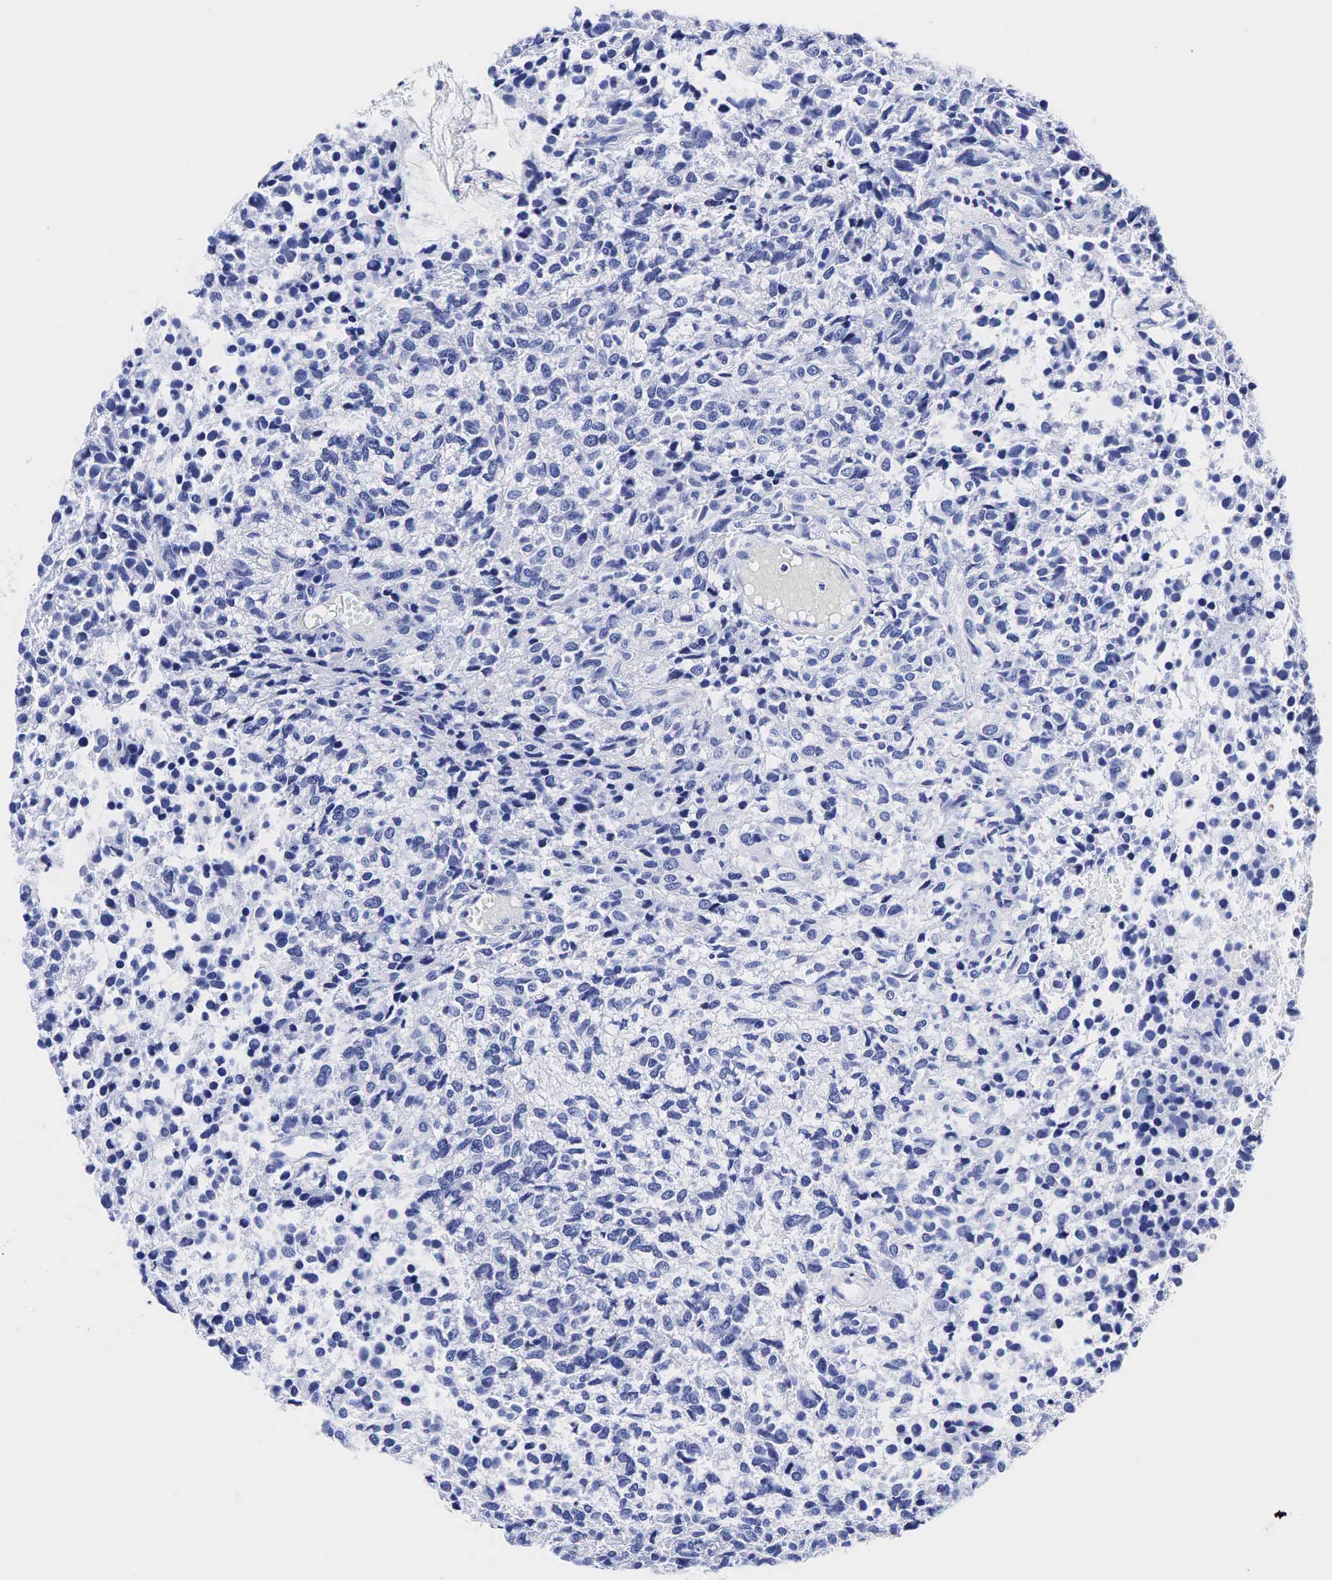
{"staining": {"intensity": "negative", "quantity": "none", "location": "none"}, "tissue": "glioma", "cell_type": "Tumor cells", "image_type": "cancer", "snomed": [{"axis": "morphology", "description": "Glioma, malignant, High grade"}, {"axis": "topography", "description": "Brain"}], "caption": "IHC of human glioma displays no positivity in tumor cells.", "gene": "TG", "patient": {"sex": "male", "age": 77}}